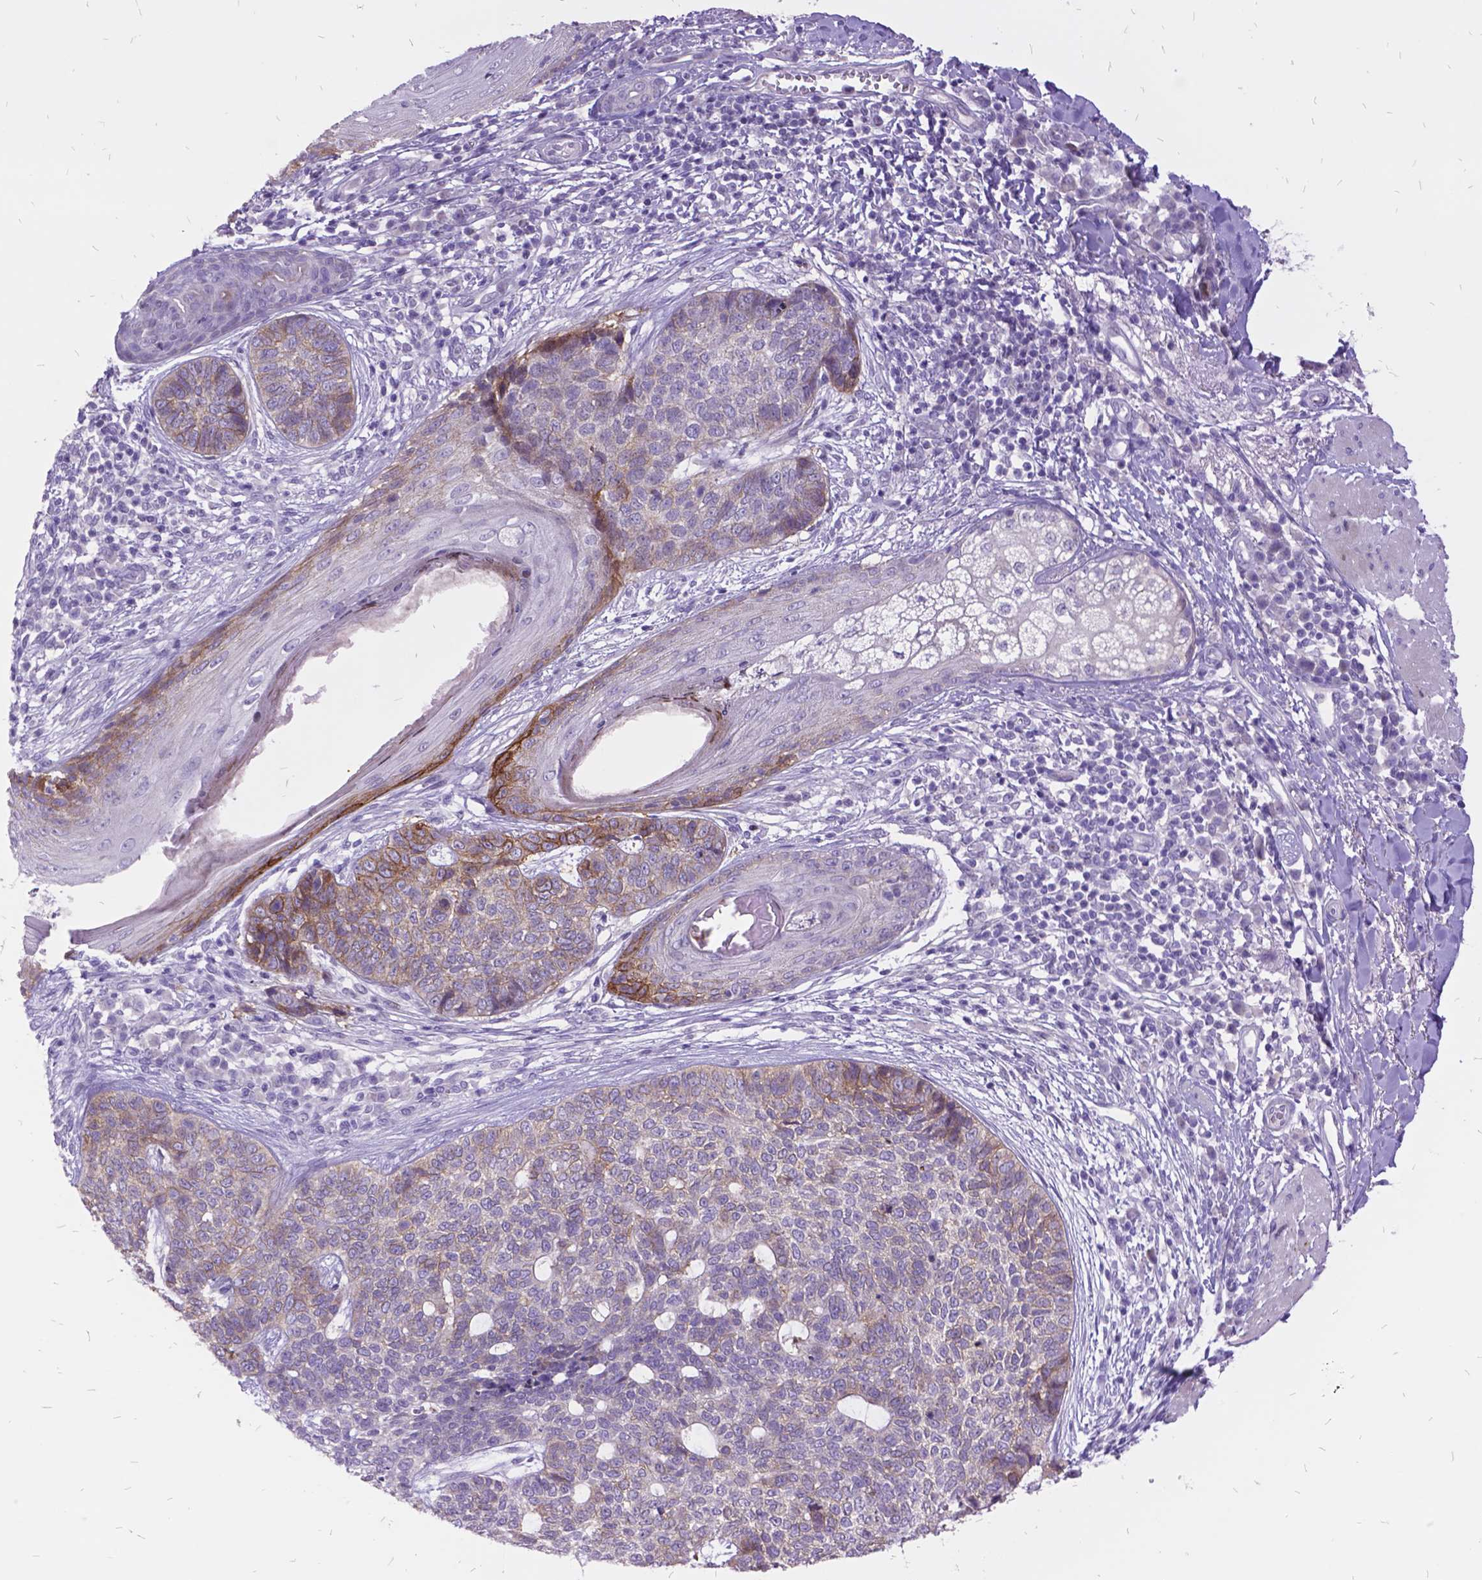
{"staining": {"intensity": "moderate", "quantity": "<25%", "location": "cytoplasmic/membranous"}, "tissue": "skin cancer", "cell_type": "Tumor cells", "image_type": "cancer", "snomed": [{"axis": "morphology", "description": "Basal cell carcinoma"}, {"axis": "topography", "description": "Skin"}], "caption": "This image shows skin cancer stained with IHC to label a protein in brown. The cytoplasmic/membranous of tumor cells show moderate positivity for the protein. Nuclei are counter-stained blue.", "gene": "ITGB6", "patient": {"sex": "female", "age": 69}}